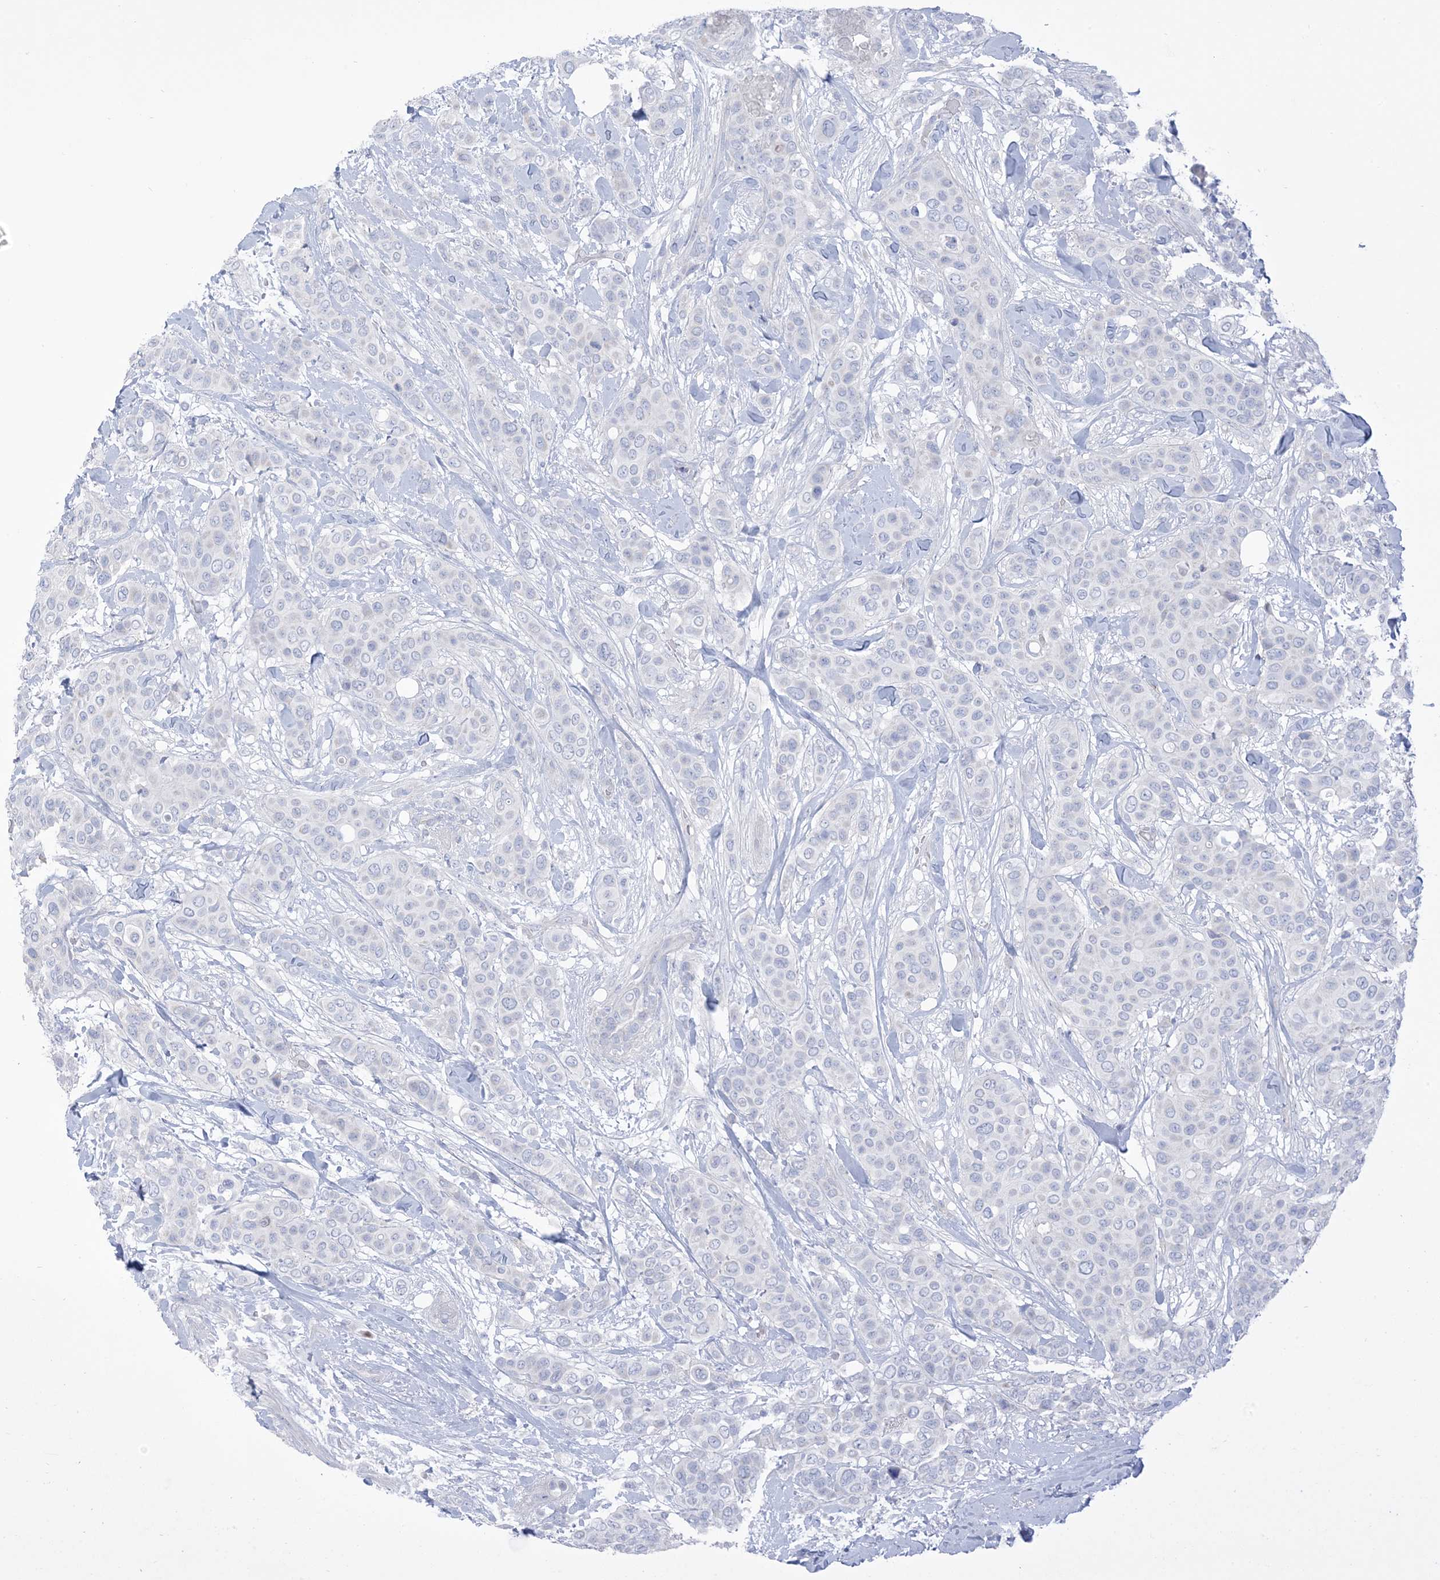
{"staining": {"intensity": "negative", "quantity": "none", "location": "none"}, "tissue": "breast cancer", "cell_type": "Tumor cells", "image_type": "cancer", "snomed": [{"axis": "morphology", "description": "Lobular carcinoma"}, {"axis": "topography", "description": "Breast"}], "caption": "Micrograph shows no significant protein staining in tumor cells of lobular carcinoma (breast).", "gene": "MTHFD2L", "patient": {"sex": "female", "age": 51}}